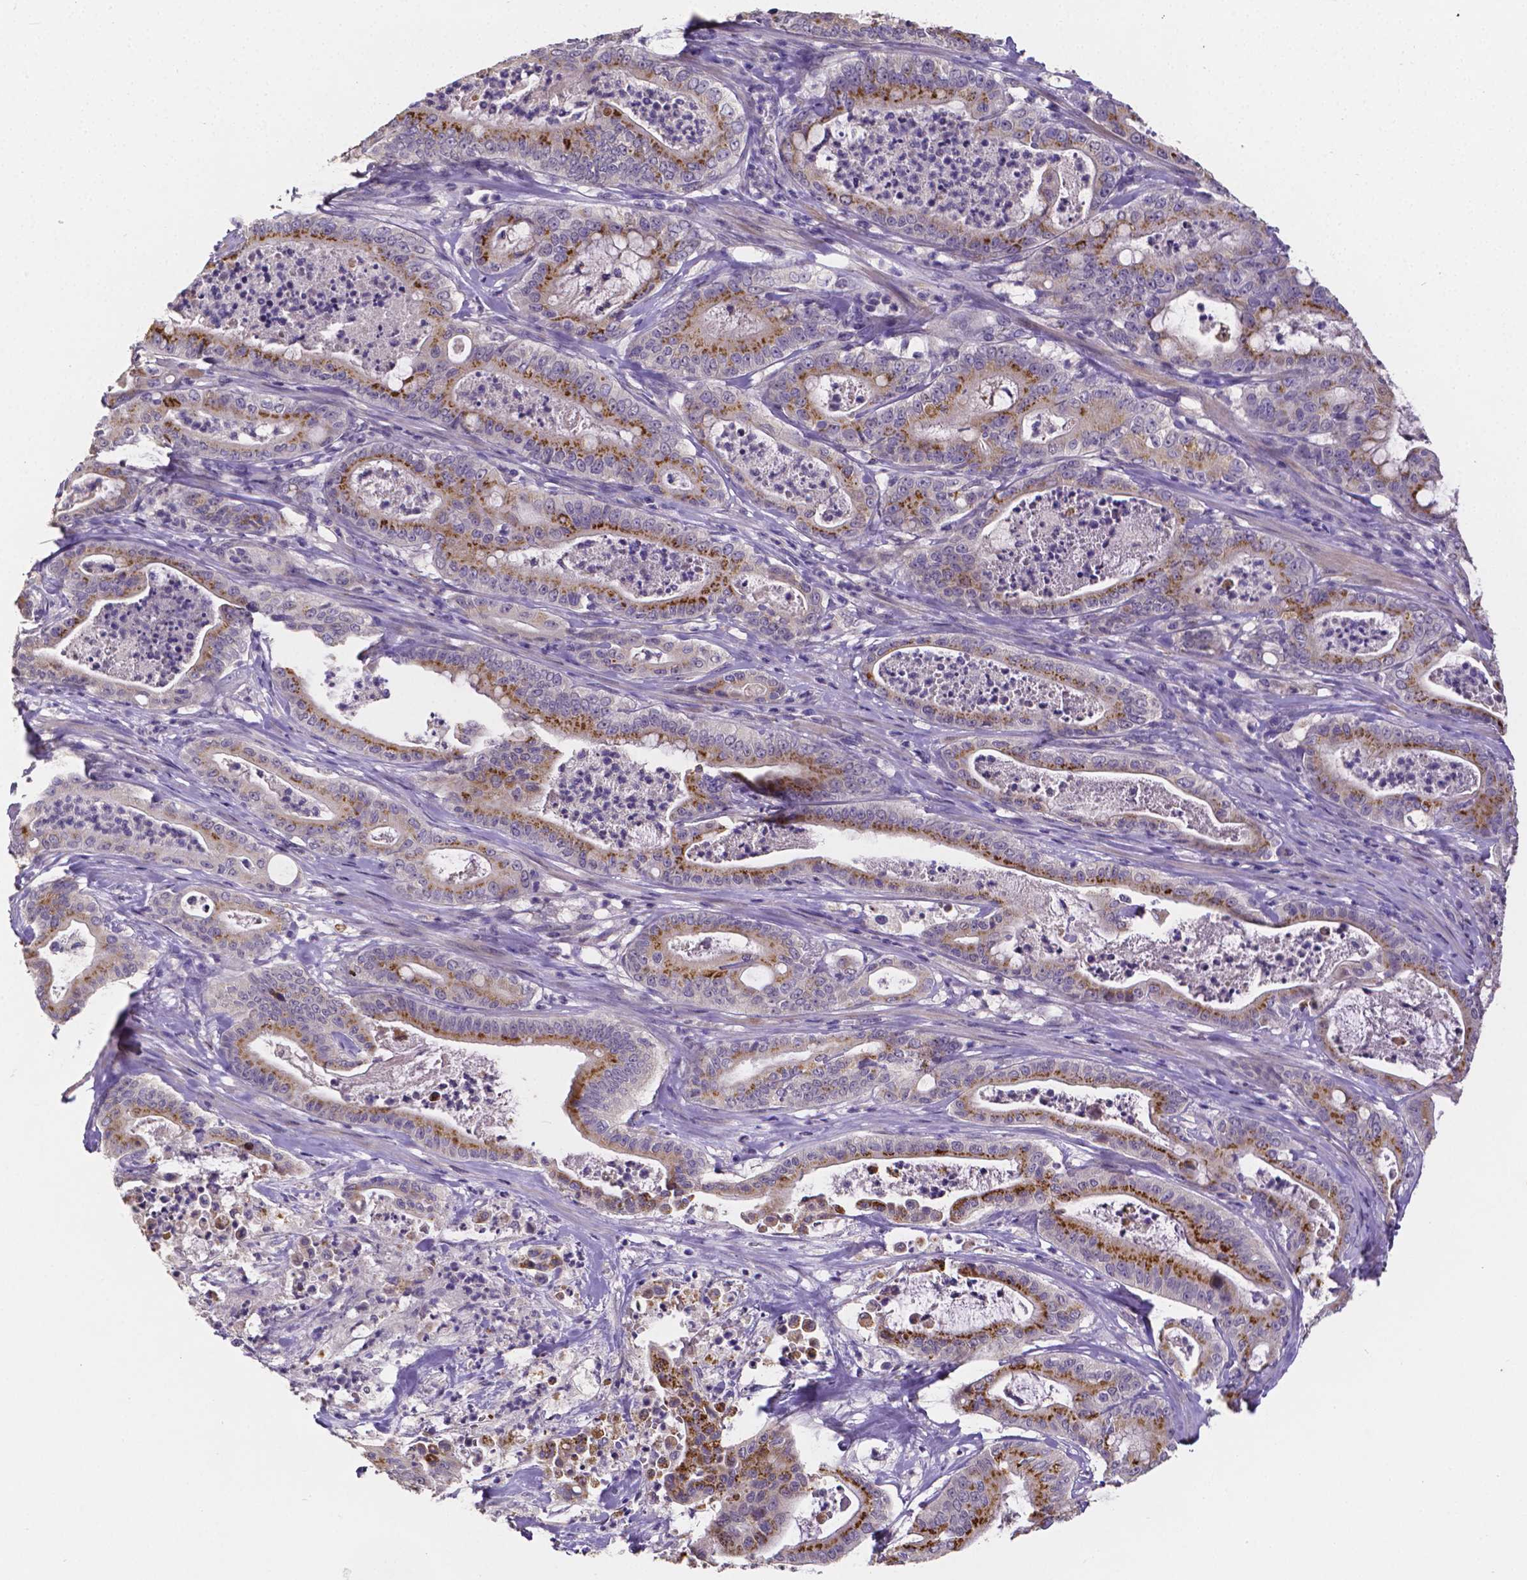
{"staining": {"intensity": "moderate", "quantity": "25%-75%", "location": "cytoplasmic/membranous"}, "tissue": "pancreatic cancer", "cell_type": "Tumor cells", "image_type": "cancer", "snomed": [{"axis": "morphology", "description": "Adenocarcinoma, NOS"}, {"axis": "topography", "description": "Pancreas"}], "caption": "Tumor cells reveal moderate cytoplasmic/membranous staining in approximately 25%-75% of cells in pancreatic cancer (adenocarcinoma). (brown staining indicates protein expression, while blue staining denotes nuclei).", "gene": "CTNNA2", "patient": {"sex": "male", "age": 71}}